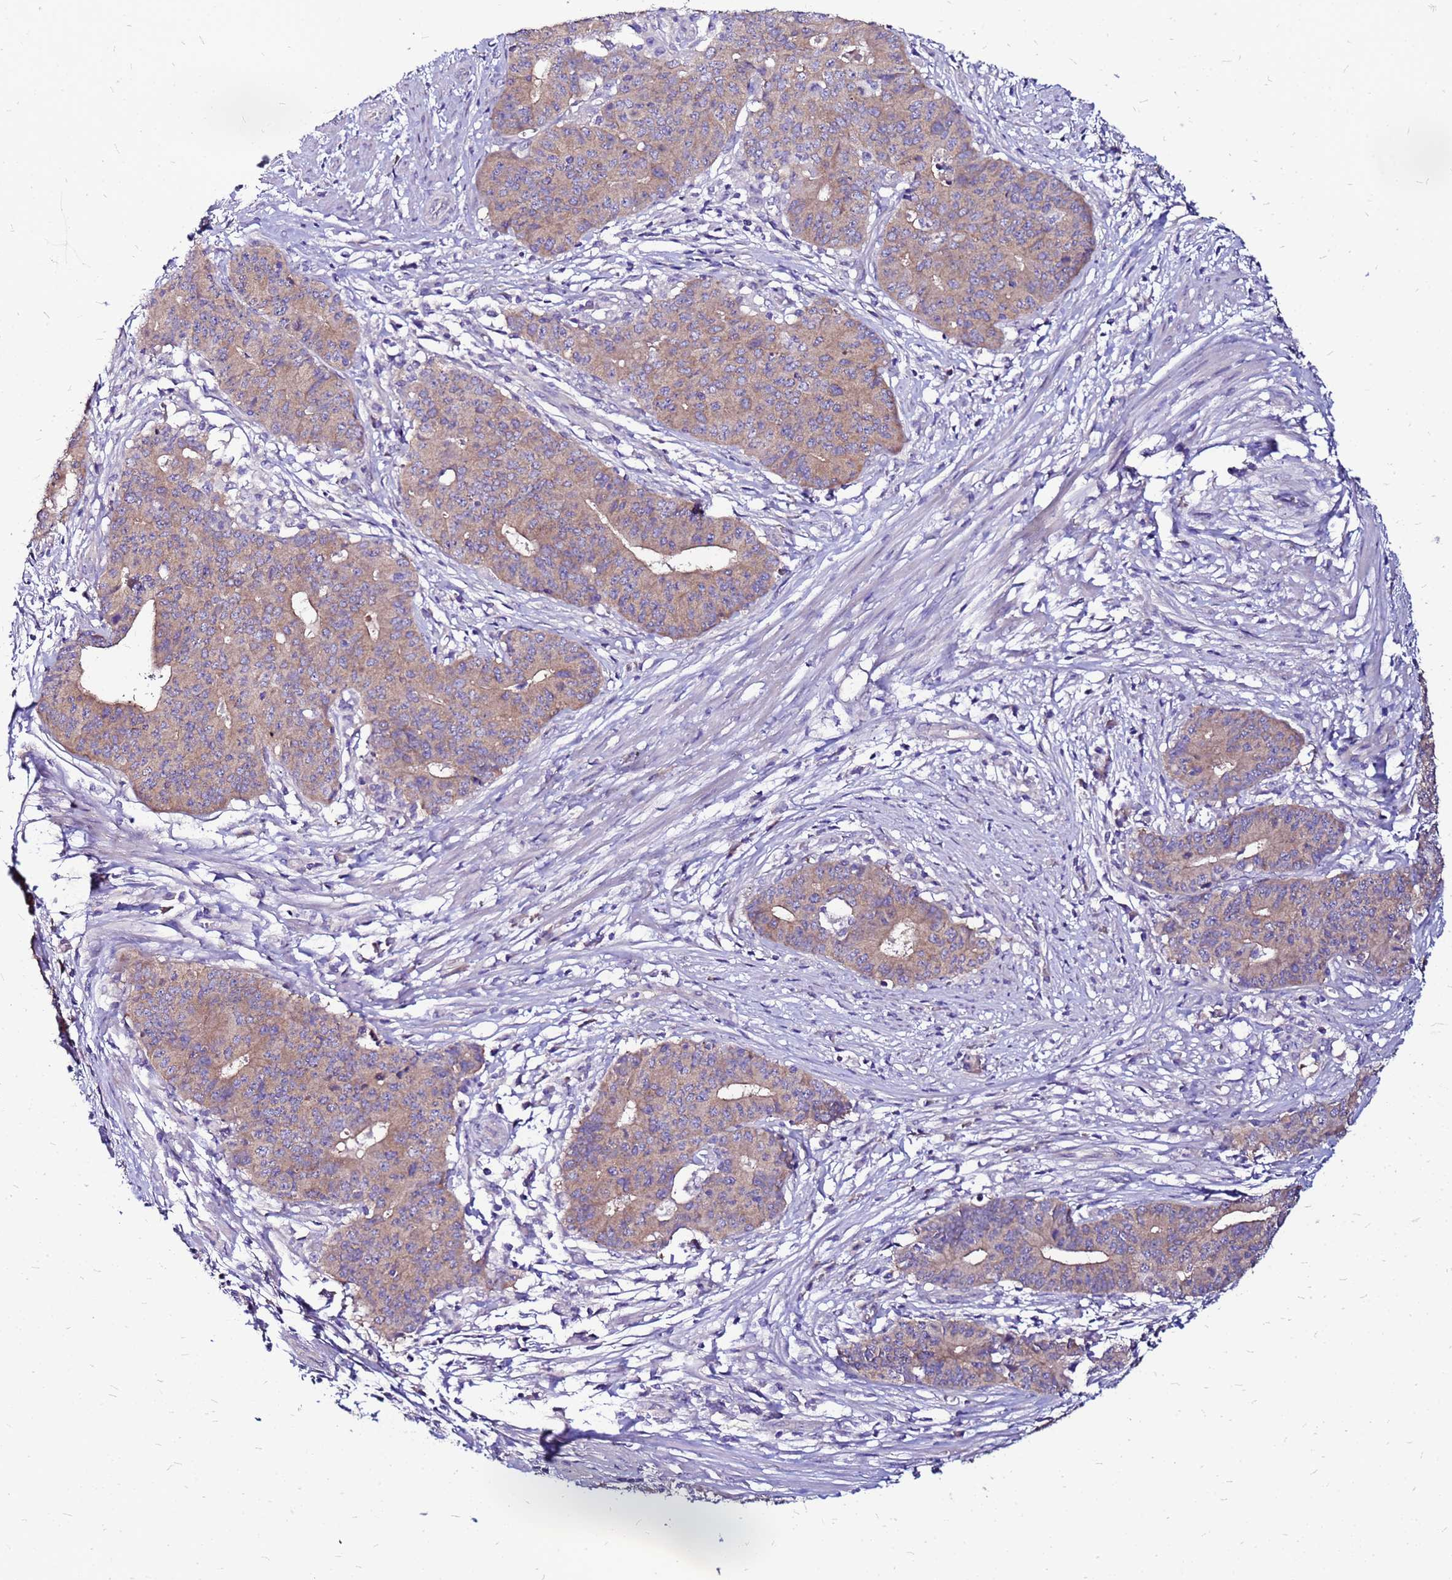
{"staining": {"intensity": "weak", "quantity": ">75%", "location": "cytoplasmic/membranous"}, "tissue": "endometrial cancer", "cell_type": "Tumor cells", "image_type": "cancer", "snomed": [{"axis": "morphology", "description": "Adenocarcinoma, NOS"}, {"axis": "topography", "description": "Endometrium"}], "caption": "Endometrial adenocarcinoma tissue shows weak cytoplasmic/membranous positivity in approximately >75% of tumor cells, visualized by immunohistochemistry. (Brightfield microscopy of DAB IHC at high magnification).", "gene": "ARHGEF5", "patient": {"sex": "female", "age": 59}}